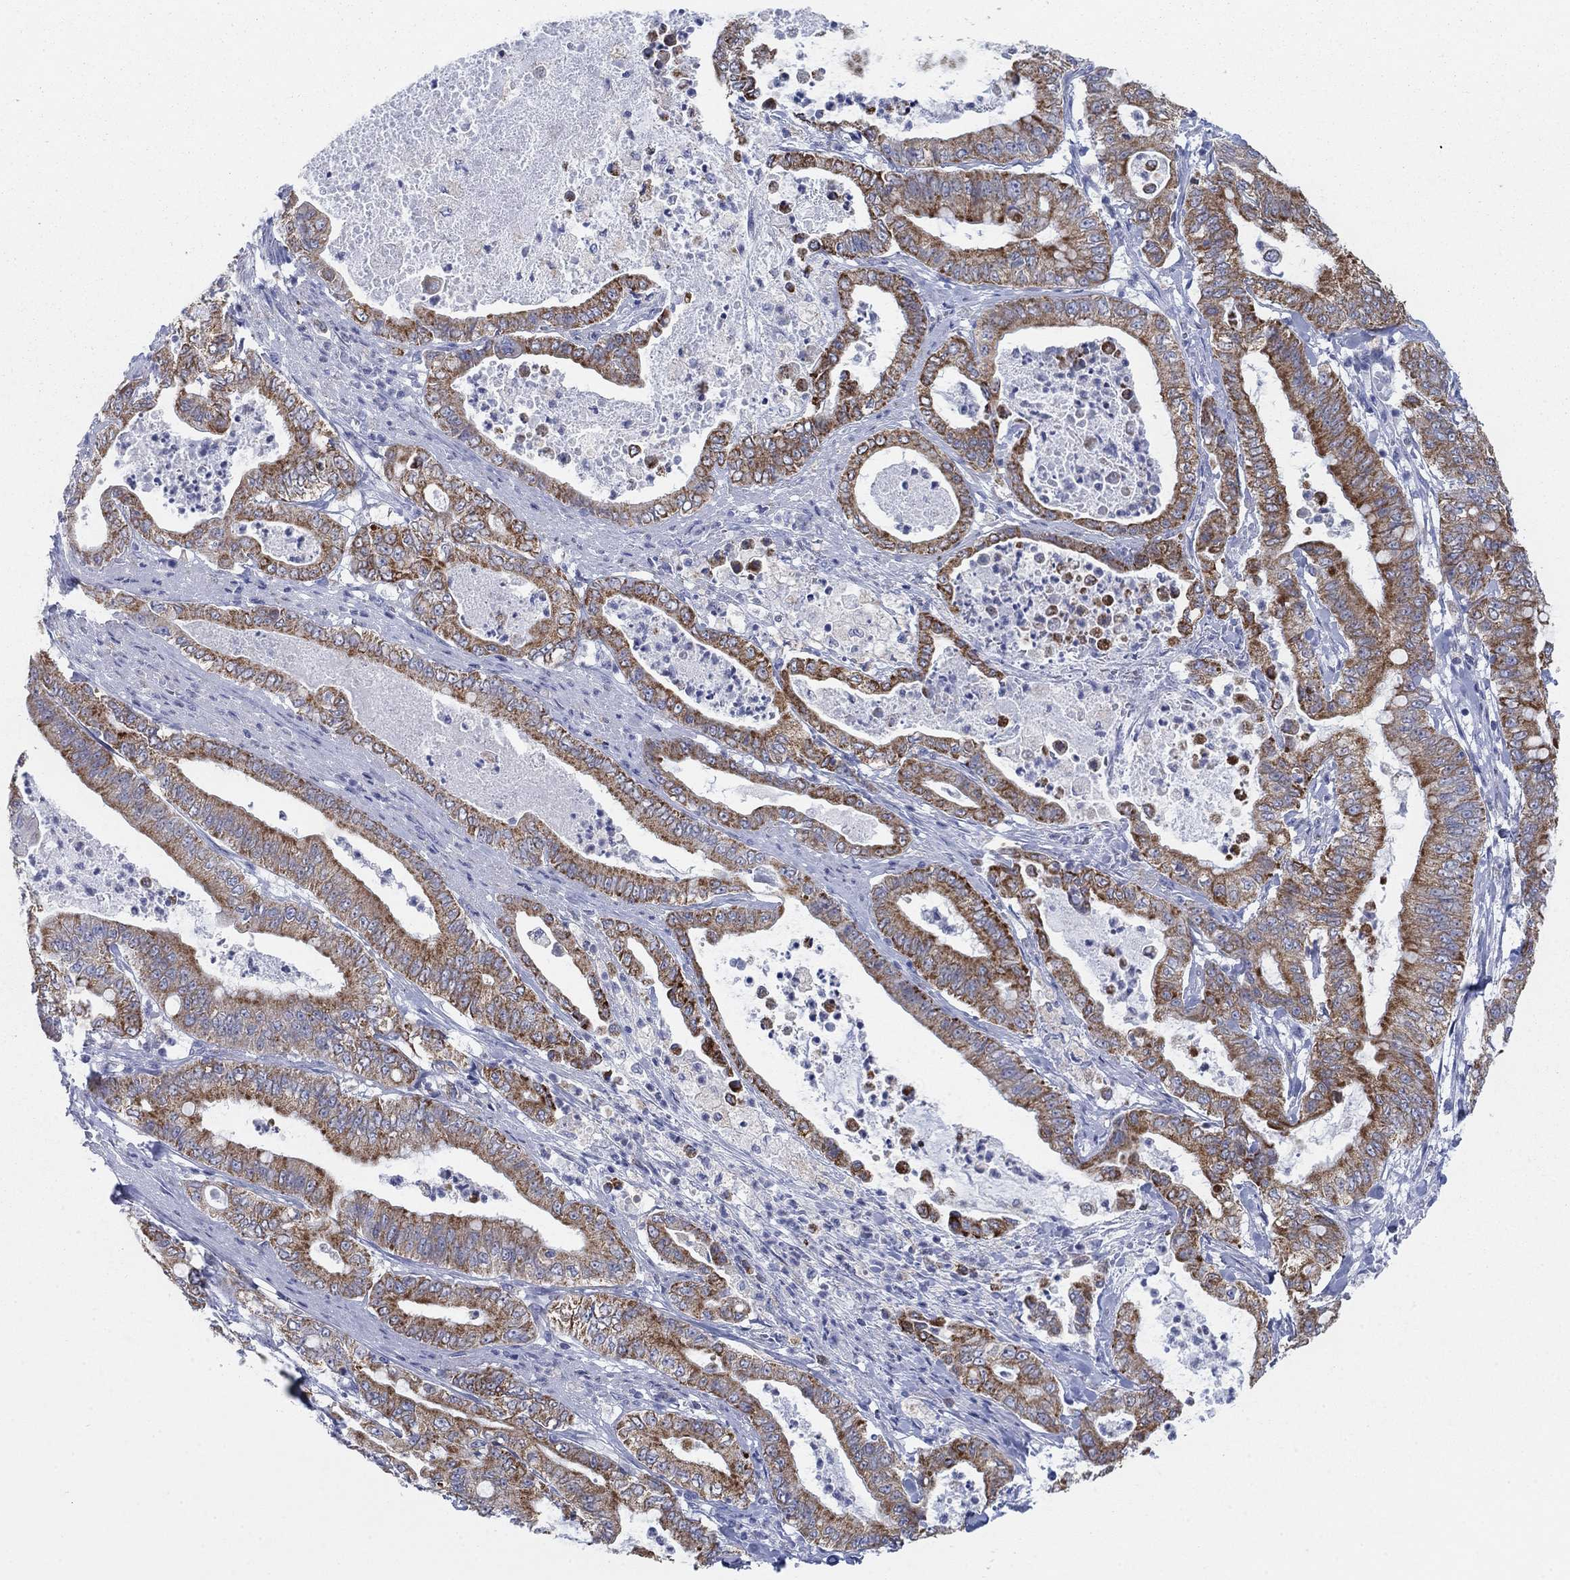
{"staining": {"intensity": "strong", "quantity": ">75%", "location": "cytoplasmic/membranous"}, "tissue": "pancreatic cancer", "cell_type": "Tumor cells", "image_type": "cancer", "snomed": [{"axis": "morphology", "description": "Adenocarcinoma, NOS"}, {"axis": "topography", "description": "Pancreas"}], "caption": "High-magnification brightfield microscopy of adenocarcinoma (pancreatic) stained with DAB (3,3'-diaminobenzidine) (brown) and counterstained with hematoxylin (blue). tumor cells exhibit strong cytoplasmic/membranous staining is appreciated in about>75% of cells.", "gene": "SCCPDH", "patient": {"sex": "male", "age": 71}}